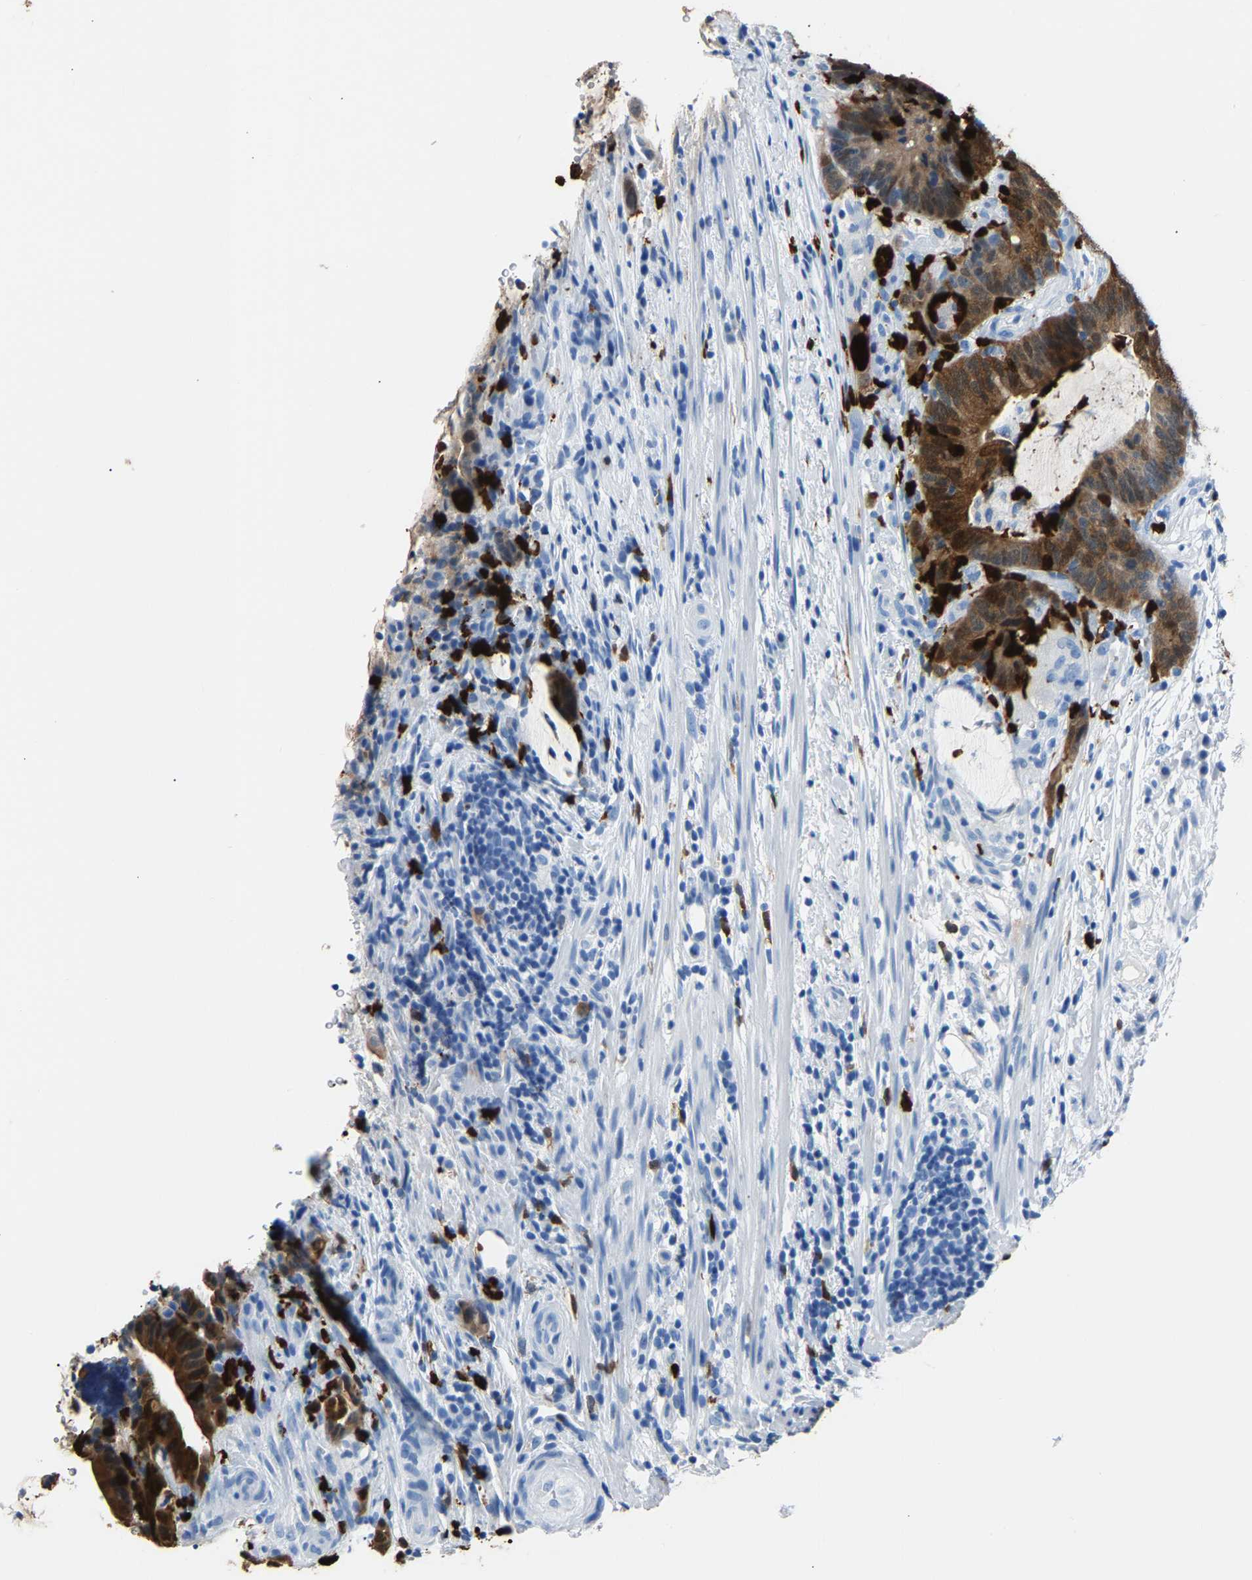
{"staining": {"intensity": "moderate", "quantity": ">75%", "location": "cytoplasmic/membranous"}, "tissue": "colorectal cancer", "cell_type": "Tumor cells", "image_type": "cancer", "snomed": [{"axis": "morphology", "description": "Adenocarcinoma, NOS"}, {"axis": "topography", "description": "Colon"}], "caption": "Protein expression analysis of human colorectal adenocarcinoma reveals moderate cytoplasmic/membranous positivity in approximately >75% of tumor cells.", "gene": "S100P", "patient": {"sex": "female", "age": 66}}